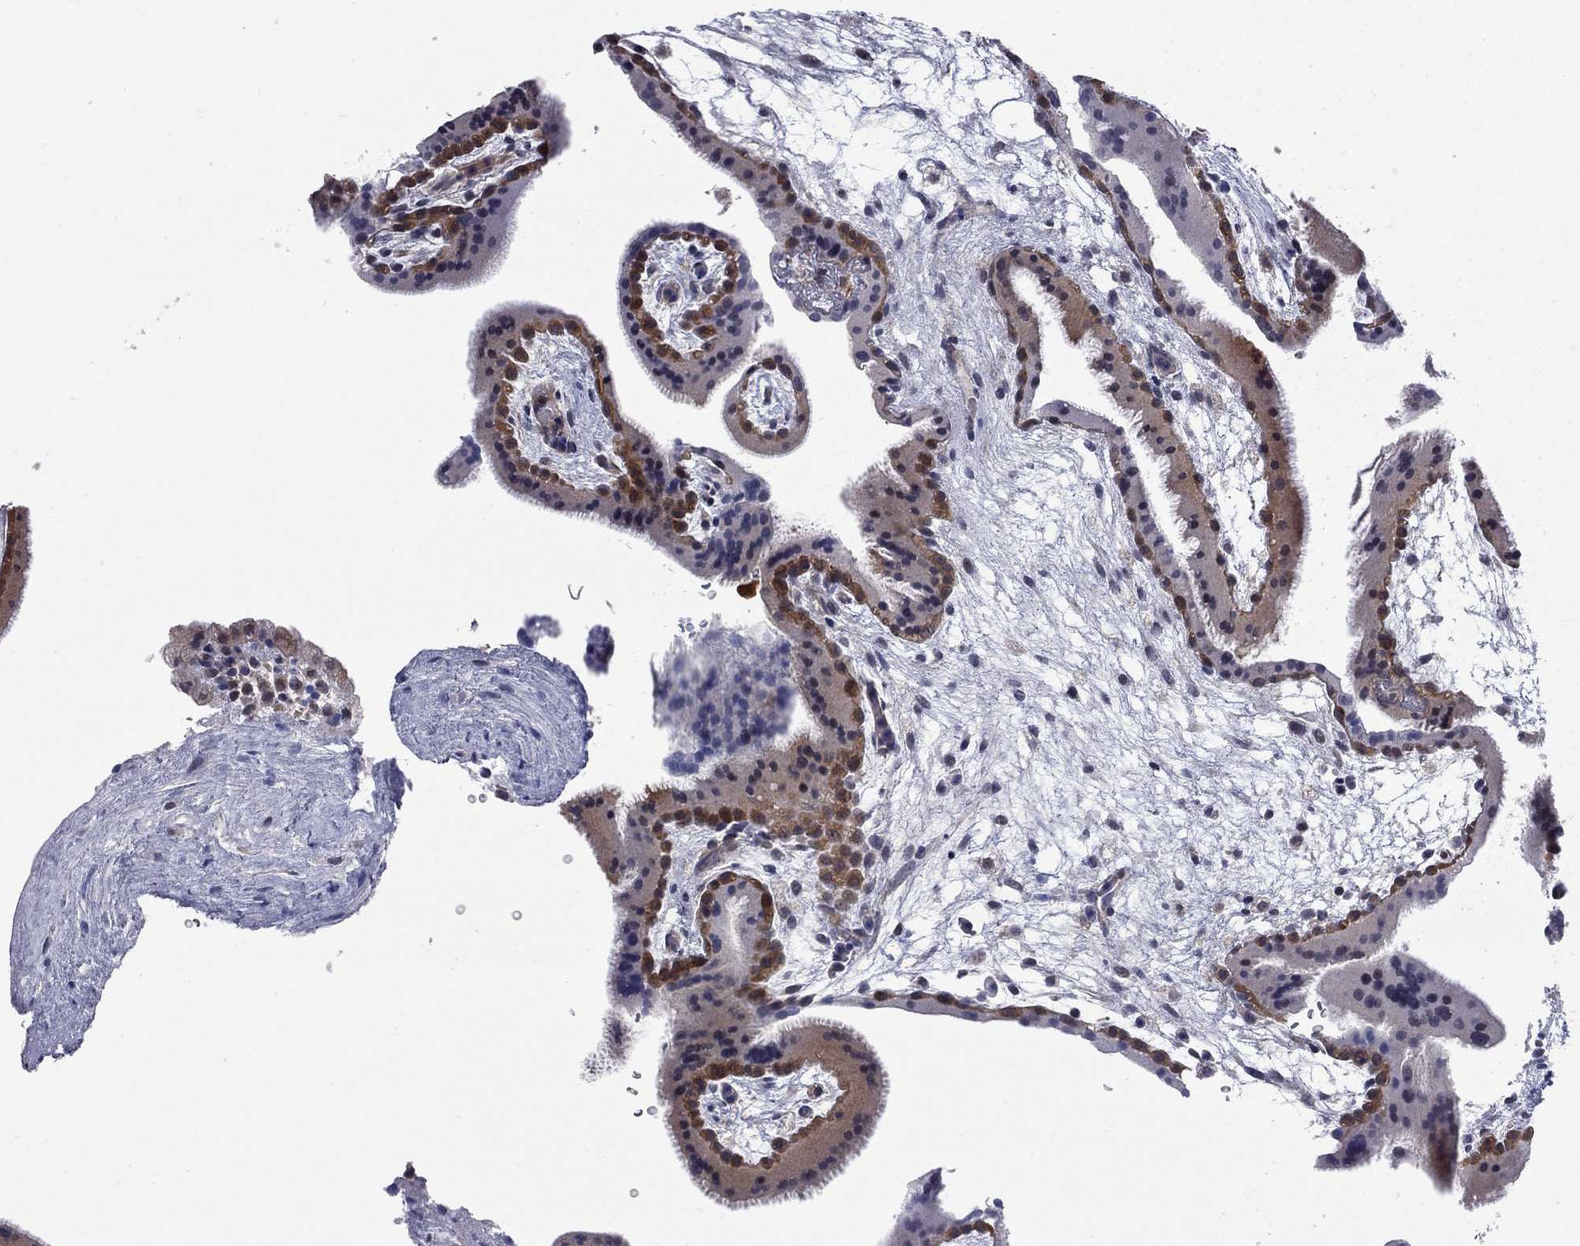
{"staining": {"intensity": "negative", "quantity": "none", "location": "none"}, "tissue": "placenta", "cell_type": "Decidual cells", "image_type": "normal", "snomed": [{"axis": "morphology", "description": "Normal tissue, NOS"}, {"axis": "topography", "description": "Placenta"}], "caption": "Immunohistochemistry (IHC) photomicrograph of normal human placenta stained for a protein (brown), which demonstrates no expression in decidual cells.", "gene": "ENSG00000255639", "patient": {"sex": "female", "age": 19}}